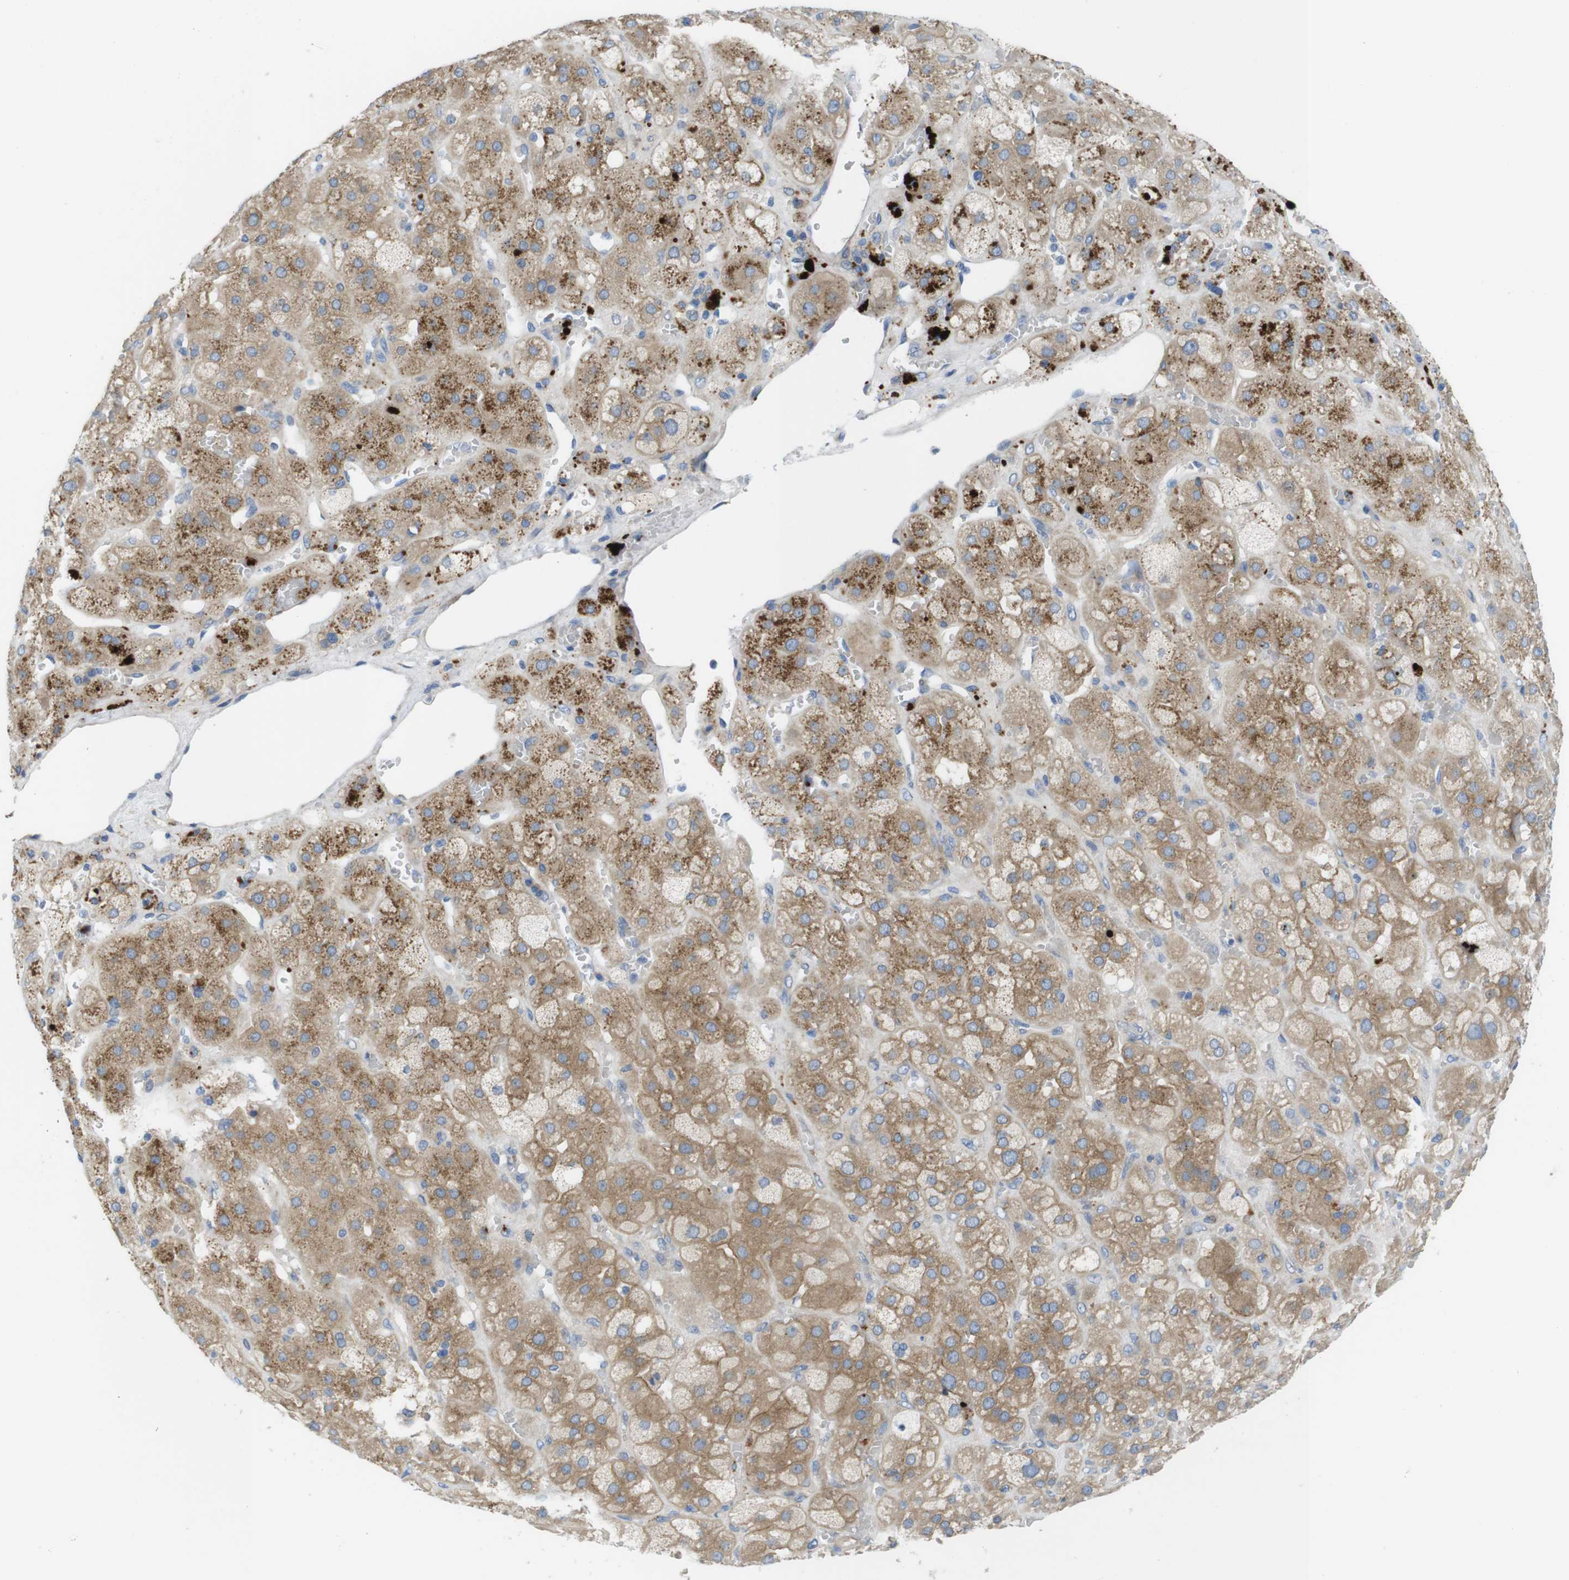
{"staining": {"intensity": "moderate", "quantity": ">75%", "location": "cytoplasmic/membranous"}, "tissue": "adrenal gland", "cell_type": "Glandular cells", "image_type": "normal", "snomed": [{"axis": "morphology", "description": "Normal tissue, NOS"}, {"axis": "topography", "description": "Adrenal gland"}], "caption": "Immunohistochemical staining of benign human adrenal gland exhibits moderate cytoplasmic/membranous protein positivity in about >75% of glandular cells.", "gene": "TMEM234", "patient": {"sex": "female", "age": 47}}